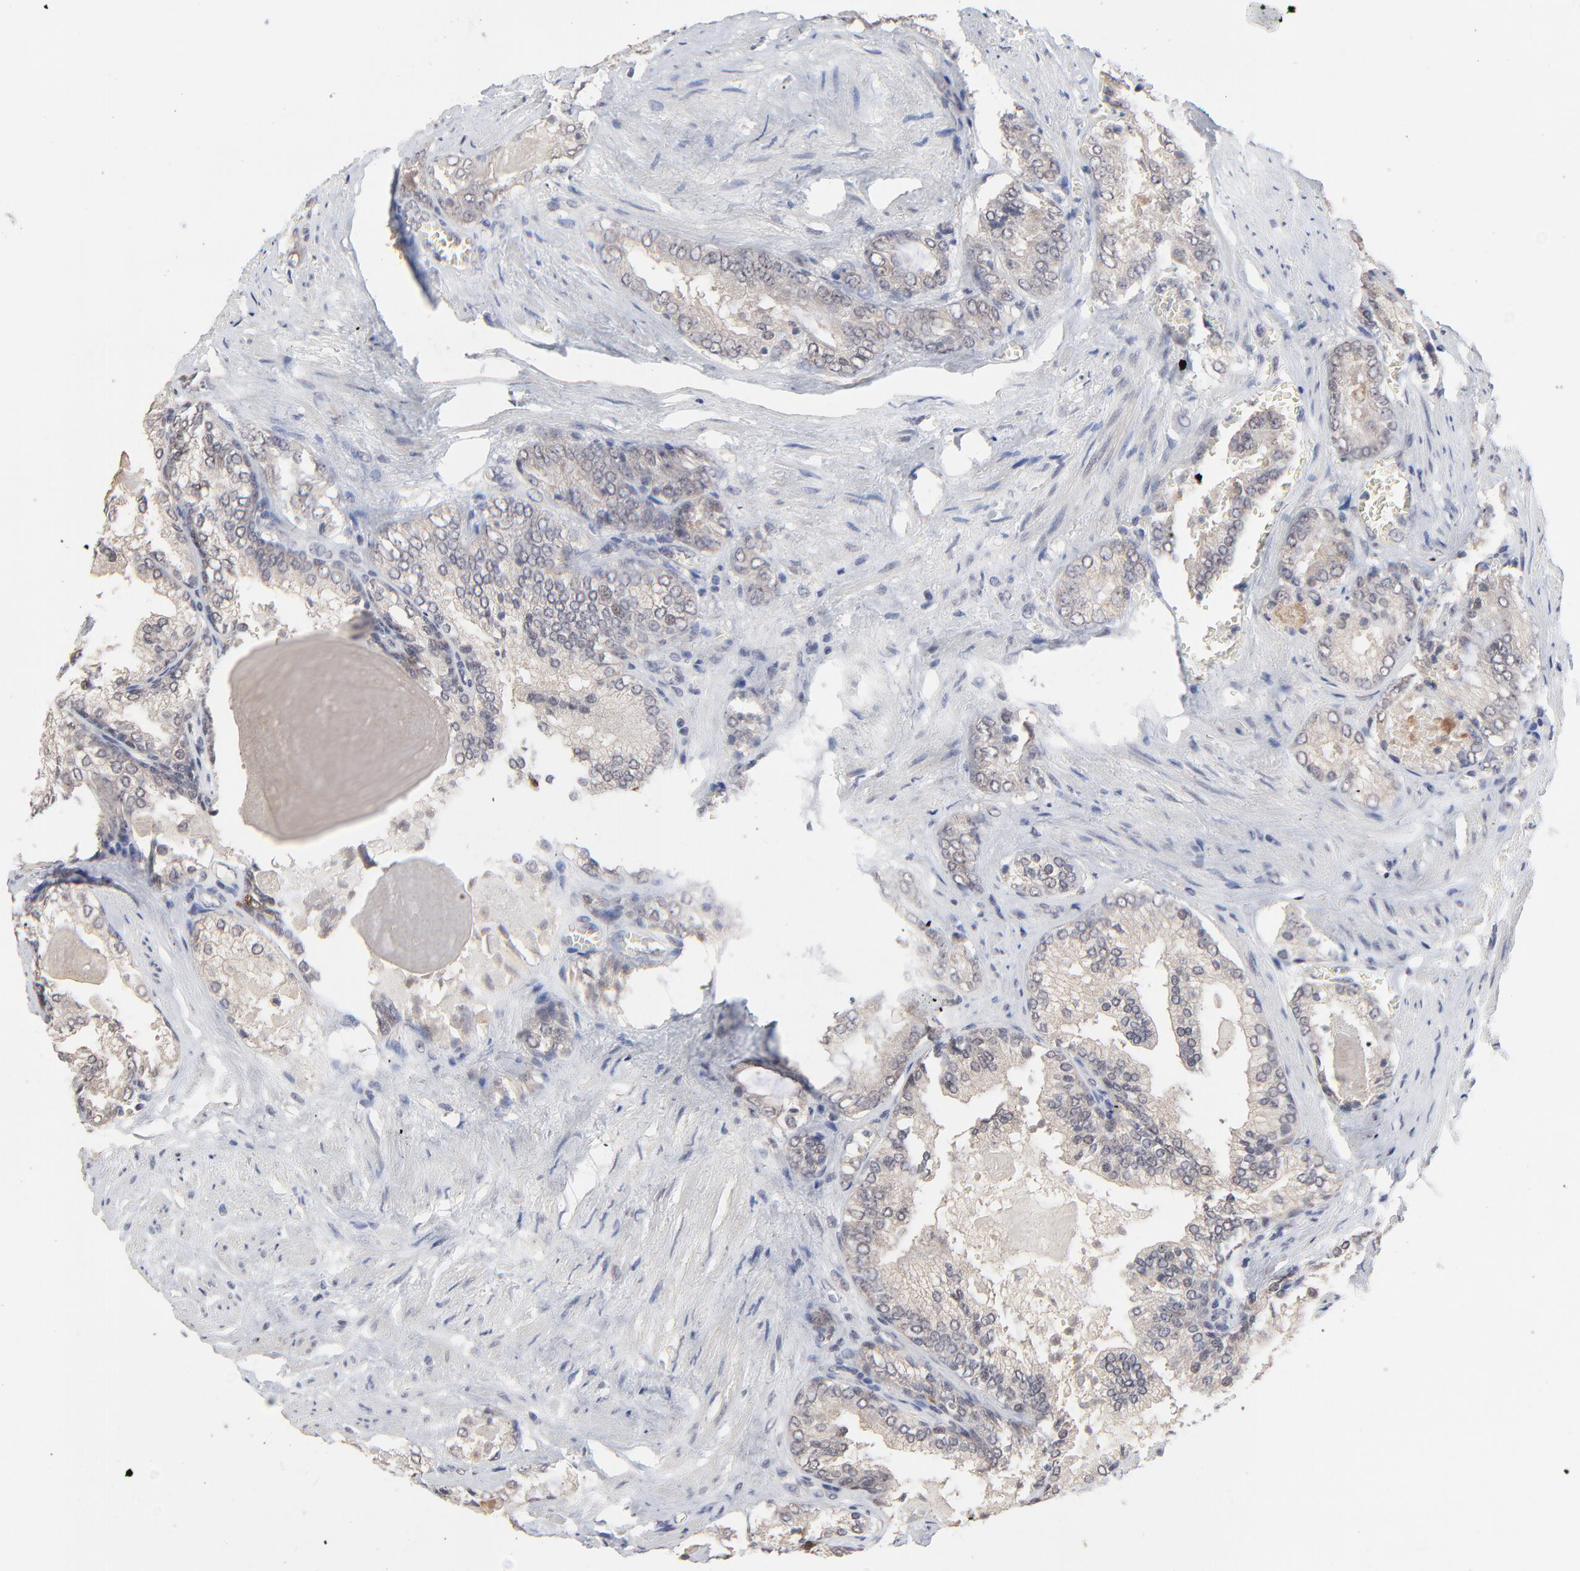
{"staining": {"intensity": "weak", "quantity": ">75%", "location": "cytoplasmic/membranous"}, "tissue": "prostate cancer", "cell_type": "Tumor cells", "image_type": "cancer", "snomed": [{"axis": "morphology", "description": "Adenocarcinoma, Medium grade"}, {"axis": "topography", "description": "Prostate"}], "caption": "Human prostate adenocarcinoma (medium-grade) stained with a brown dye demonstrates weak cytoplasmic/membranous positive positivity in about >75% of tumor cells.", "gene": "FAM199X", "patient": {"sex": "male", "age": 60}}